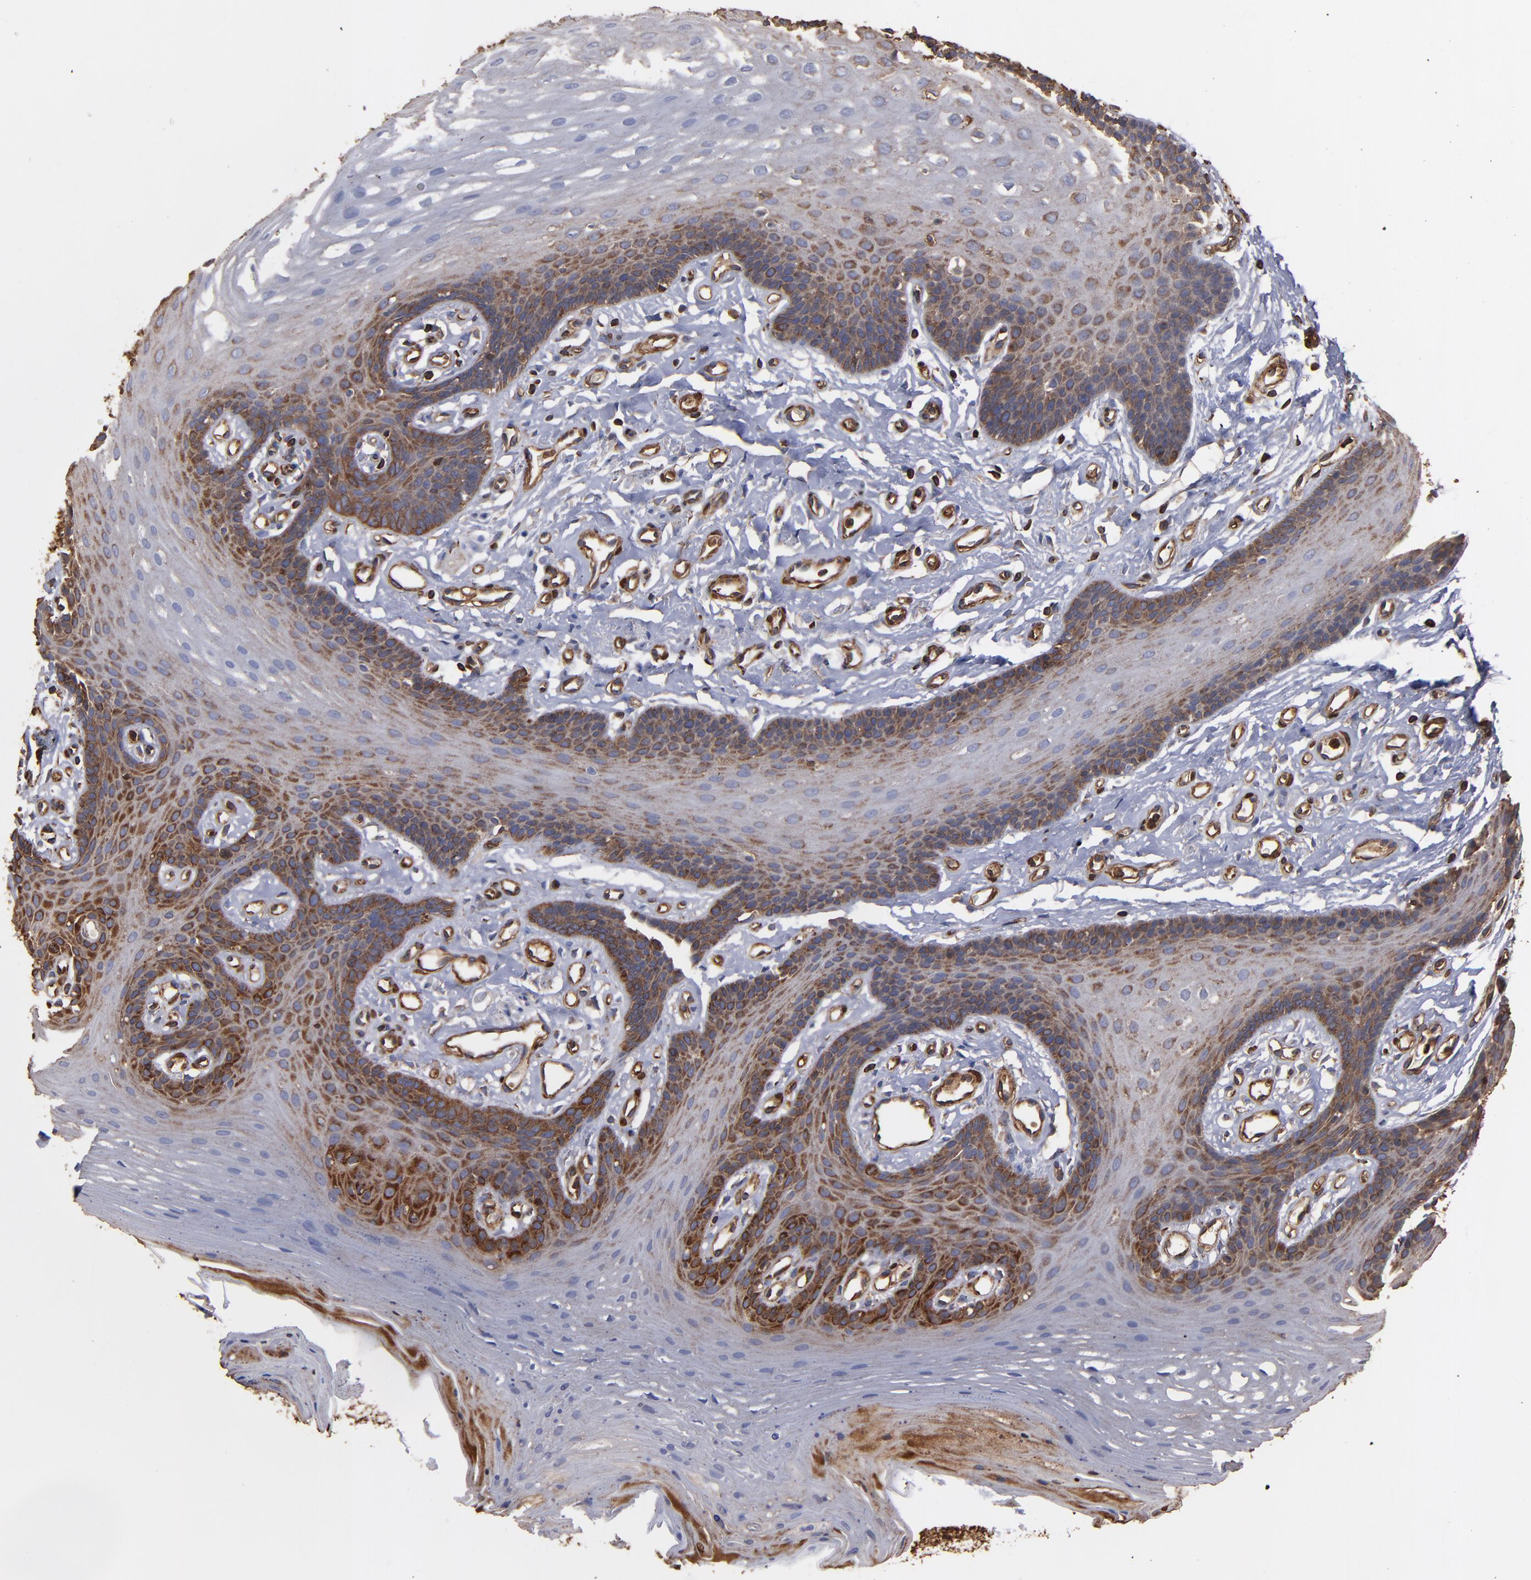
{"staining": {"intensity": "moderate", "quantity": "<25%", "location": "cytoplasmic/membranous"}, "tissue": "oral mucosa", "cell_type": "Squamous epithelial cells", "image_type": "normal", "snomed": [{"axis": "morphology", "description": "Normal tissue, NOS"}, {"axis": "topography", "description": "Oral tissue"}], "caption": "Protein expression analysis of benign oral mucosa reveals moderate cytoplasmic/membranous staining in approximately <25% of squamous epithelial cells. (DAB (3,3'-diaminobenzidine) IHC with brightfield microscopy, high magnification).", "gene": "ACTN4", "patient": {"sex": "male", "age": 62}}